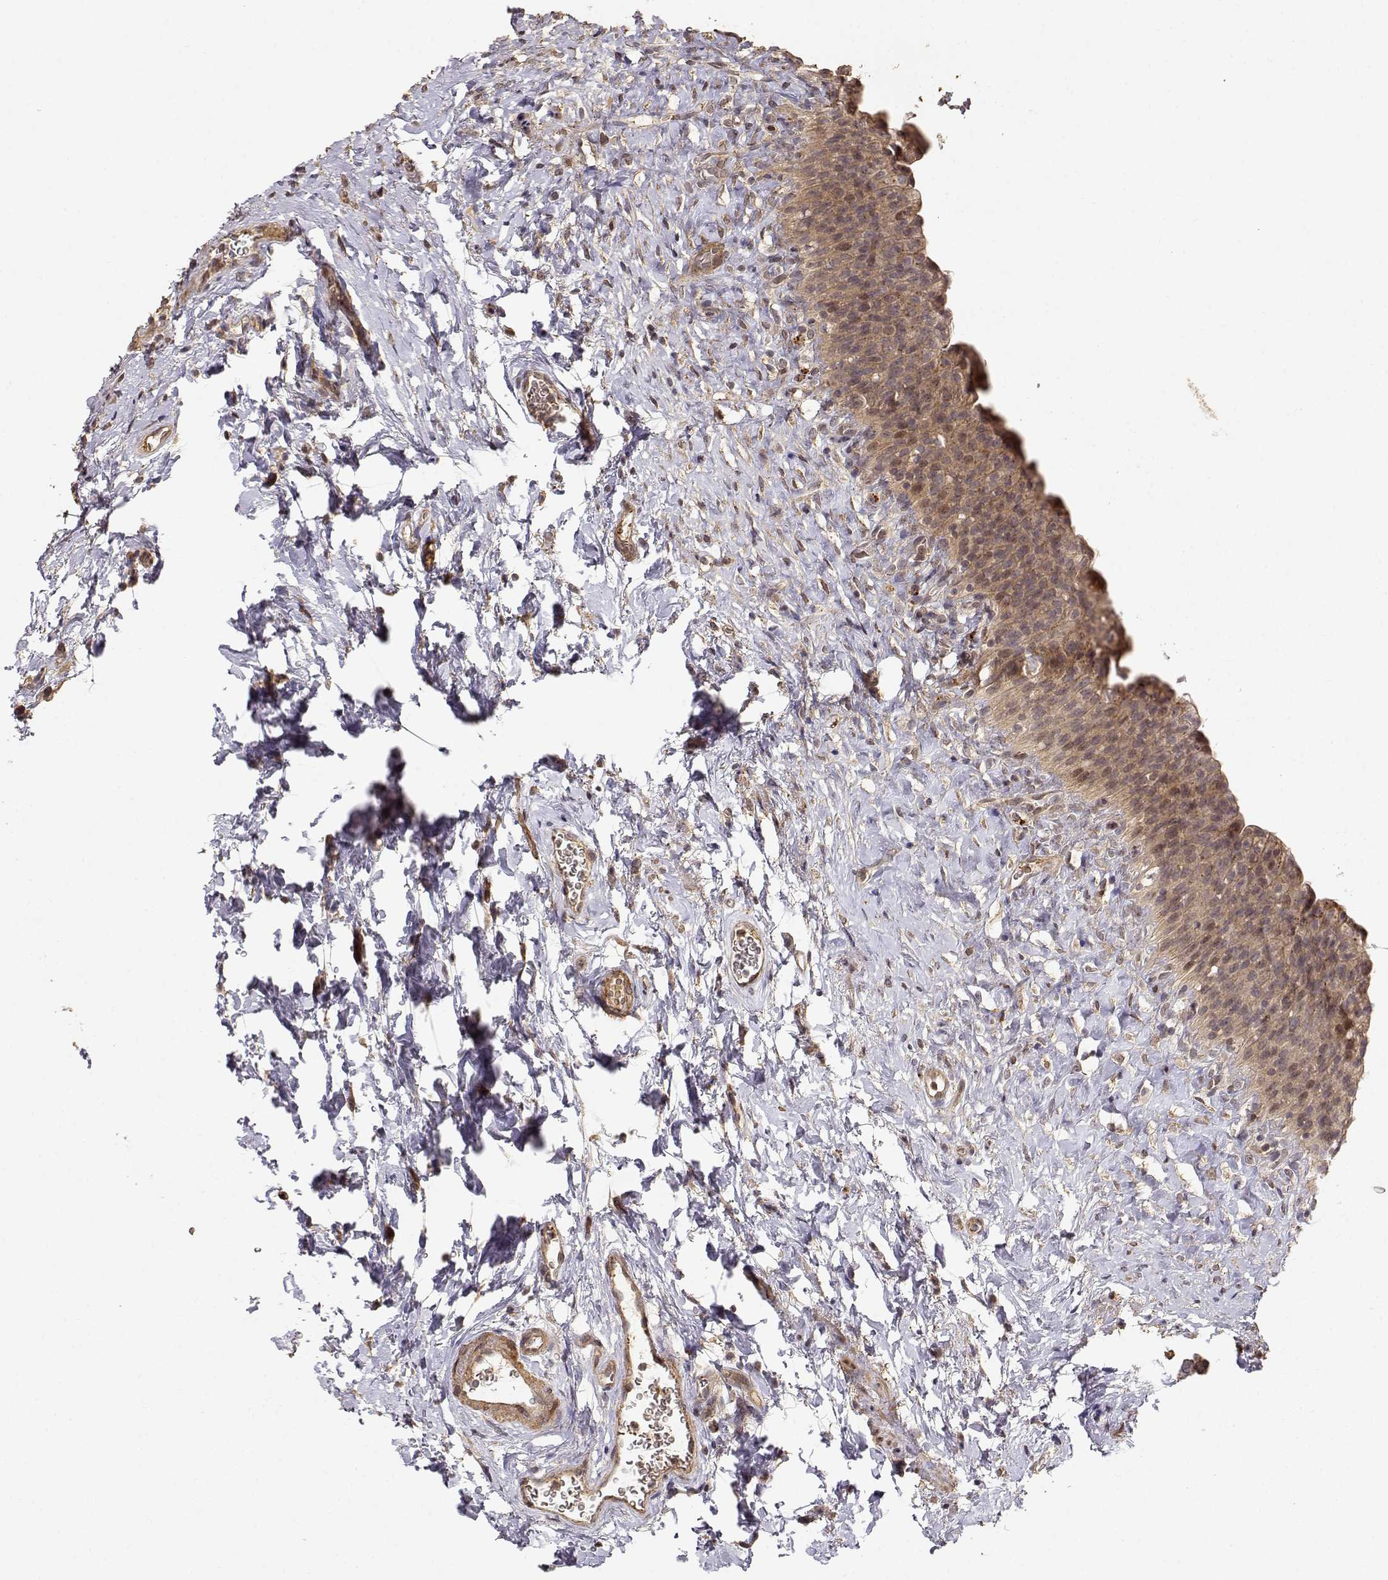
{"staining": {"intensity": "weak", "quantity": ">75%", "location": "cytoplasmic/membranous"}, "tissue": "urinary bladder", "cell_type": "Urothelial cells", "image_type": "normal", "snomed": [{"axis": "morphology", "description": "Normal tissue, NOS"}, {"axis": "topography", "description": "Urinary bladder"}], "caption": "An IHC photomicrograph of unremarkable tissue is shown. Protein staining in brown shows weak cytoplasmic/membranous positivity in urinary bladder within urothelial cells.", "gene": "PICK1", "patient": {"sex": "male", "age": 76}}